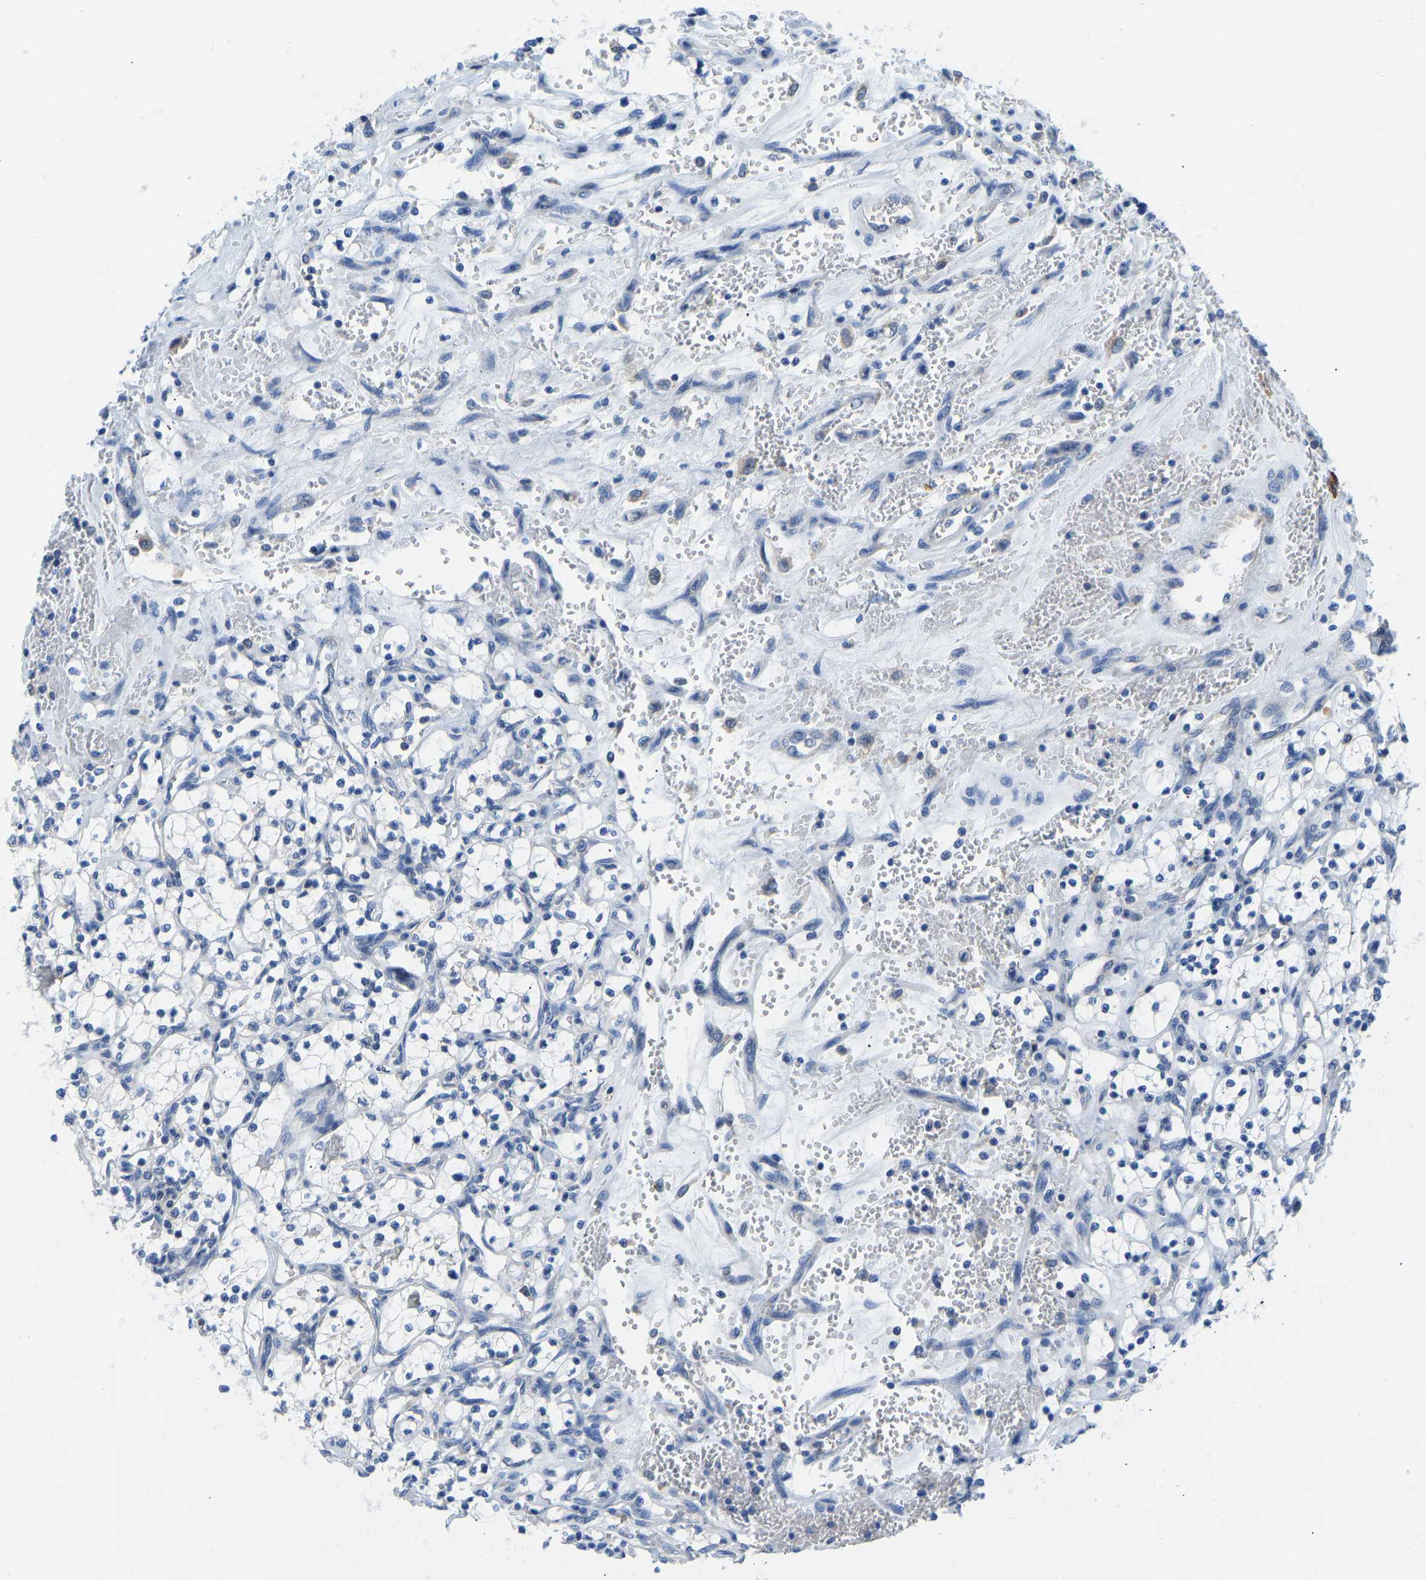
{"staining": {"intensity": "negative", "quantity": "none", "location": "none"}, "tissue": "renal cancer", "cell_type": "Tumor cells", "image_type": "cancer", "snomed": [{"axis": "morphology", "description": "Adenocarcinoma, NOS"}, {"axis": "topography", "description": "Kidney"}], "caption": "Human renal adenocarcinoma stained for a protein using immunohistochemistry exhibits no staining in tumor cells.", "gene": "VRK1", "patient": {"sex": "female", "age": 69}}